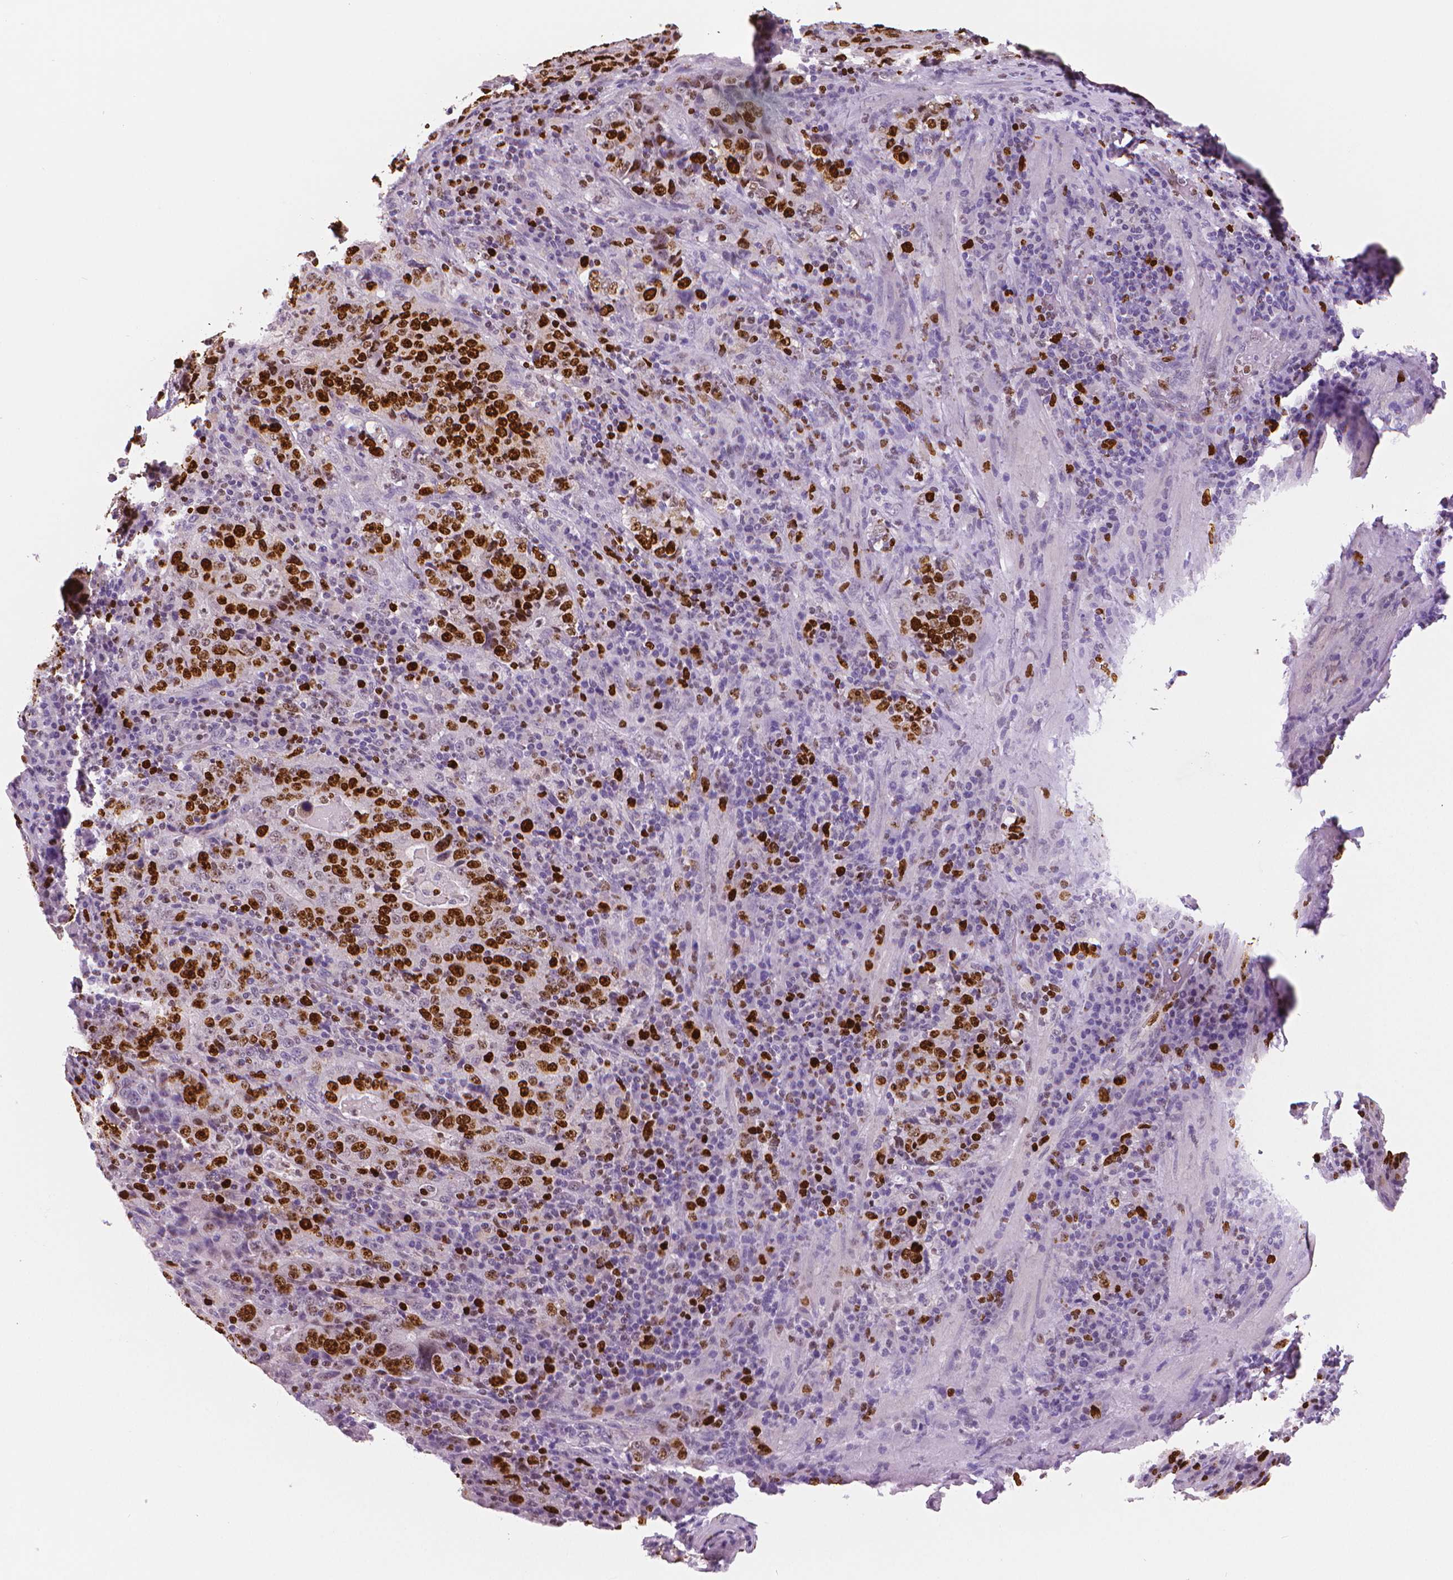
{"staining": {"intensity": "strong", "quantity": ">75%", "location": "nuclear"}, "tissue": "stomach cancer", "cell_type": "Tumor cells", "image_type": "cancer", "snomed": [{"axis": "morphology", "description": "Normal tissue, NOS"}, {"axis": "morphology", "description": "Adenocarcinoma, NOS"}, {"axis": "topography", "description": "Stomach, upper"}, {"axis": "topography", "description": "Stomach"}], "caption": "Immunohistochemical staining of stomach cancer shows high levels of strong nuclear positivity in about >75% of tumor cells.", "gene": "MKI67", "patient": {"sex": "male", "age": 59}}